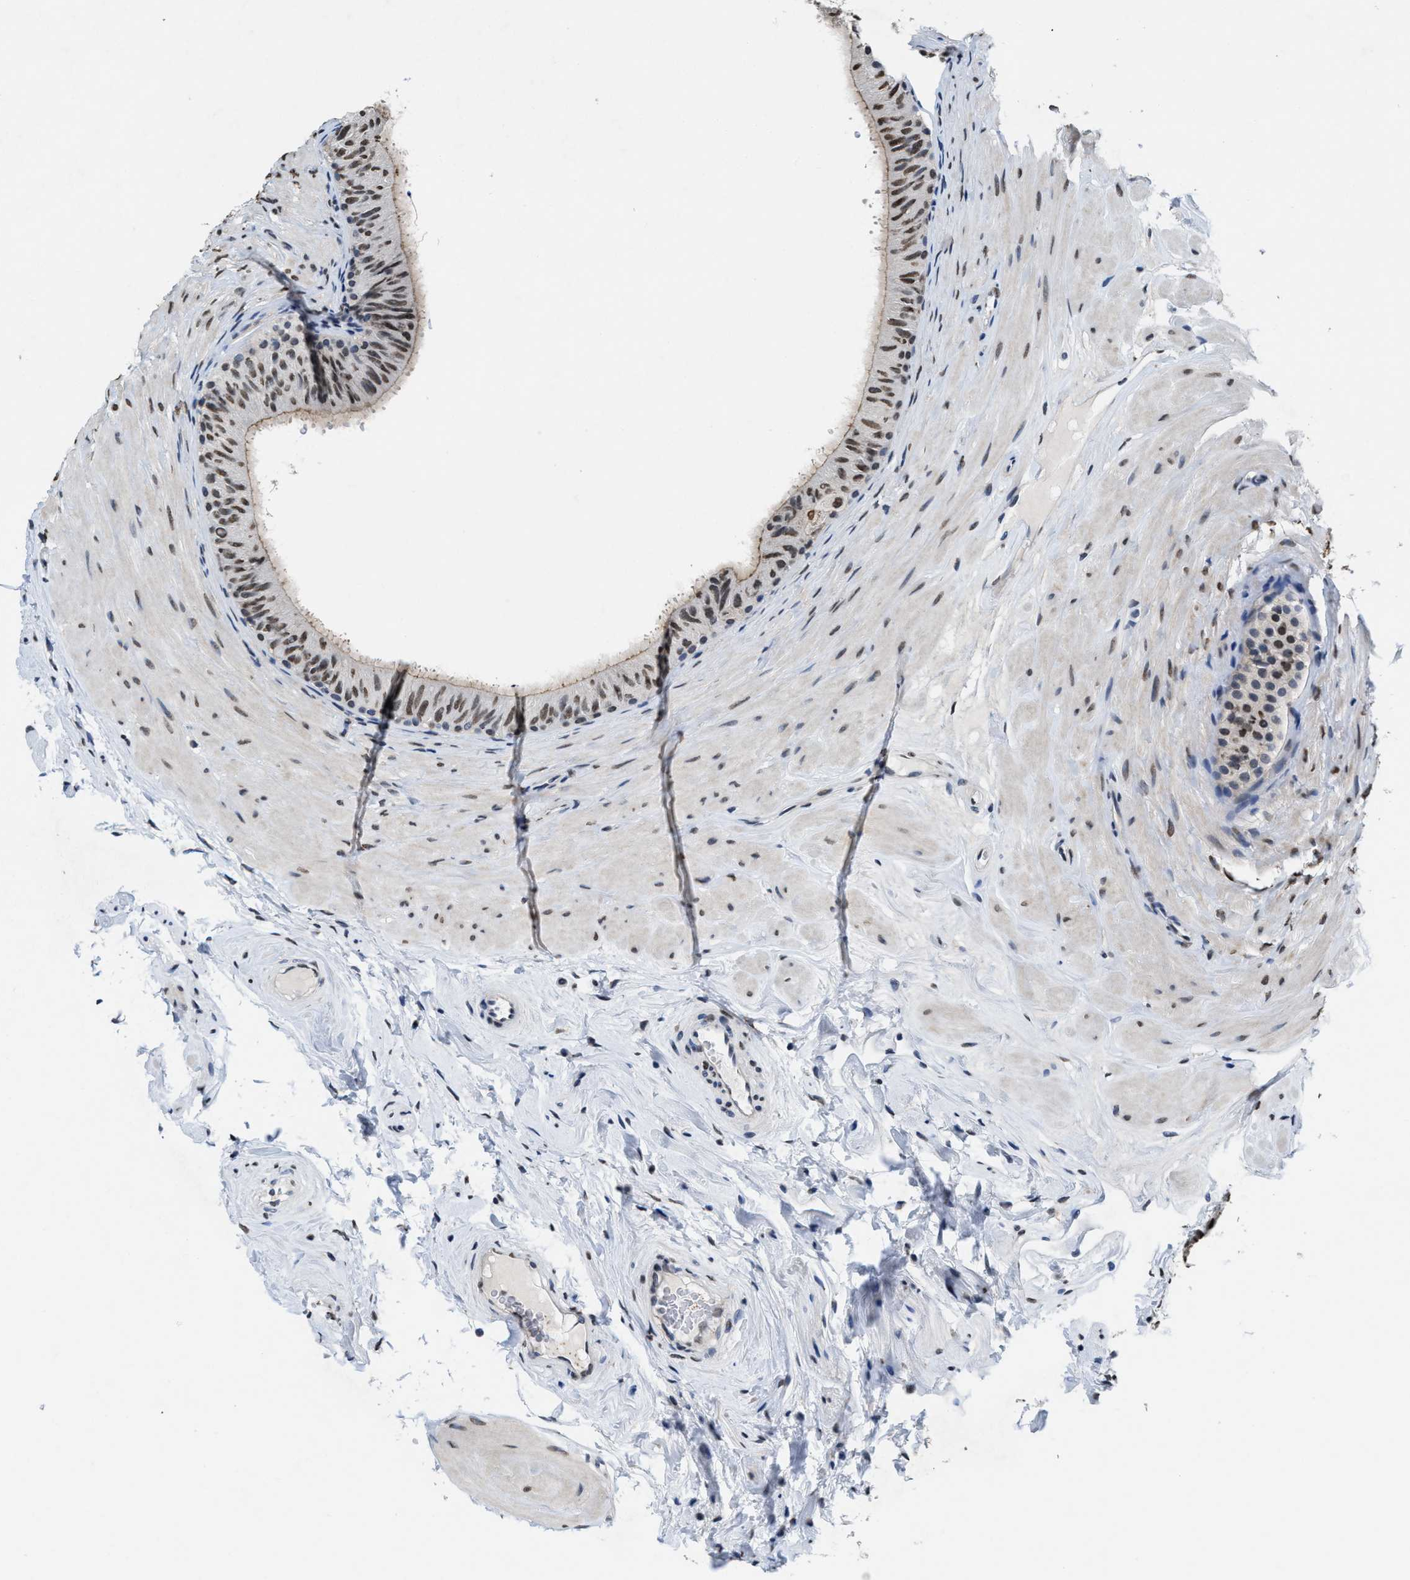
{"staining": {"intensity": "moderate", "quantity": ">75%", "location": "nuclear"}, "tissue": "epididymis", "cell_type": "Glandular cells", "image_type": "normal", "snomed": [{"axis": "morphology", "description": "Normal tissue, NOS"}, {"axis": "topography", "description": "Epididymis"}], "caption": "DAB (3,3'-diaminobenzidine) immunohistochemical staining of benign human epididymis shows moderate nuclear protein positivity in about >75% of glandular cells.", "gene": "SUPT16H", "patient": {"sex": "male", "age": 34}}